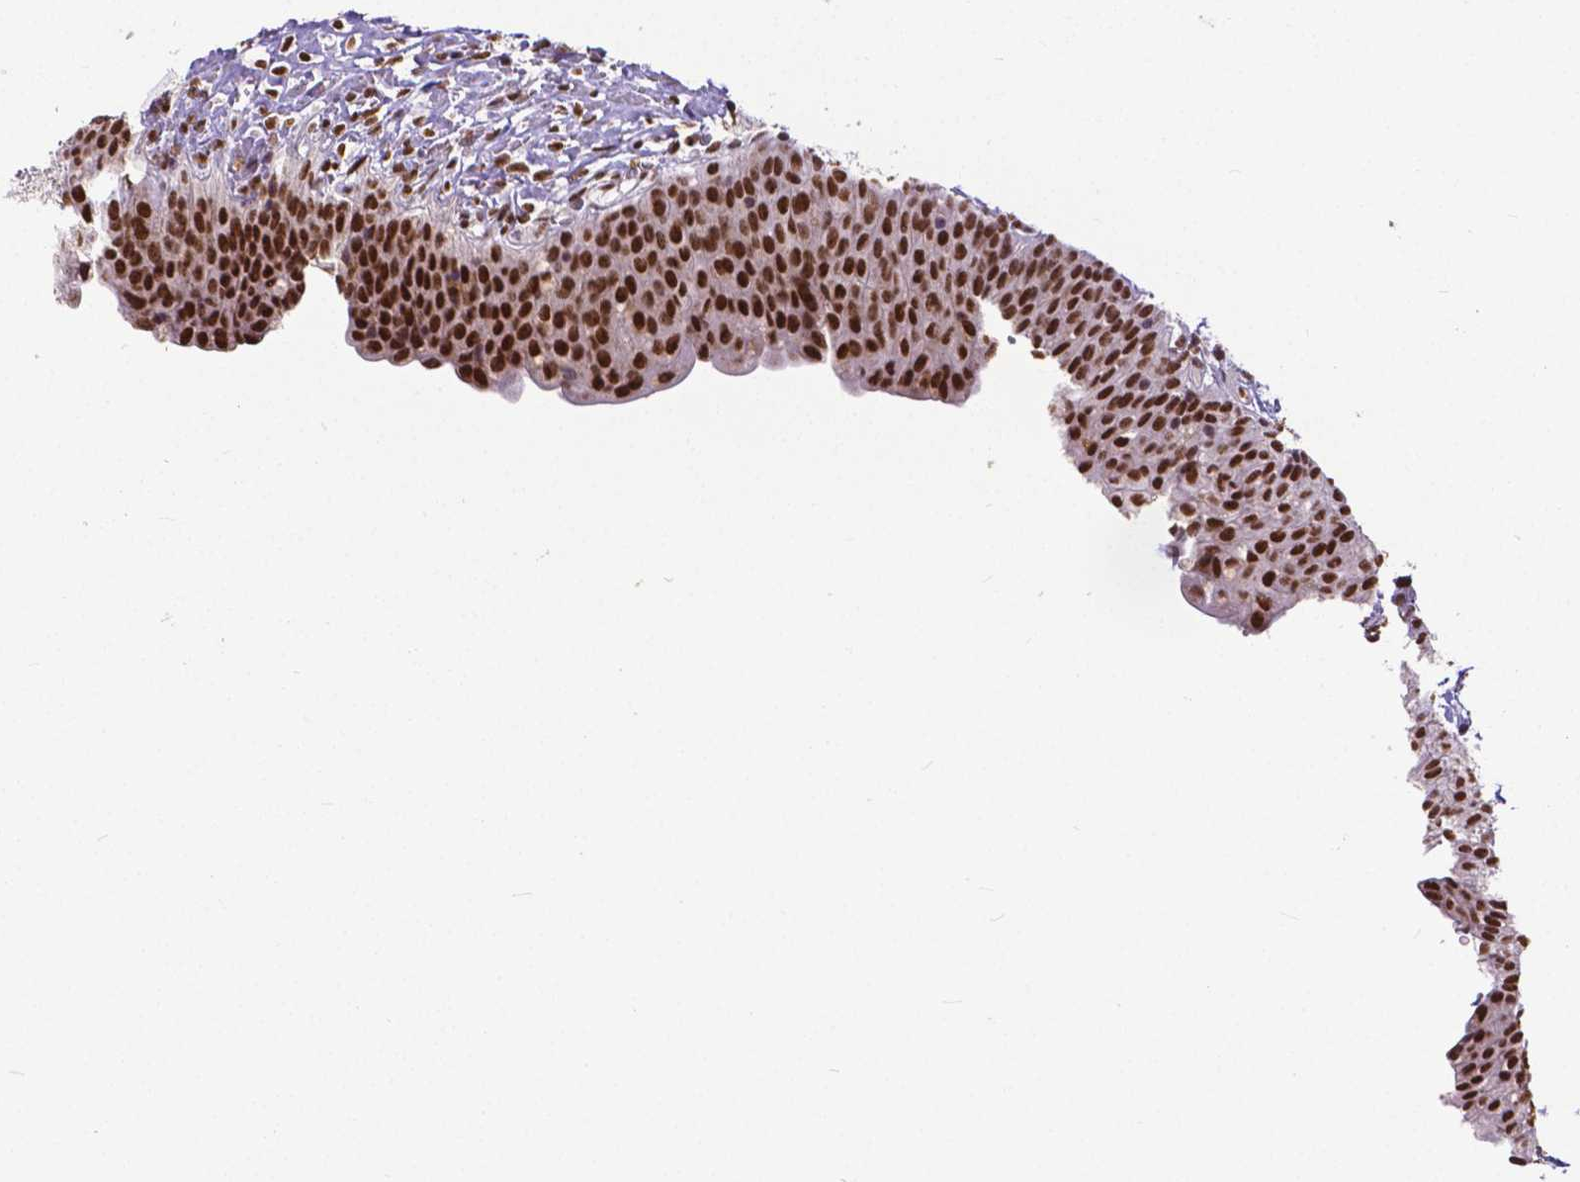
{"staining": {"intensity": "strong", "quantity": ">75%", "location": "nuclear"}, "tissue": "urinary bladder", "cell_type": "Urothelial cells", "image_type": "normal", "snomed": [{"axis": "morphology", "description": "Normal tissue, NOS"}, {"axis": "topography", "description": "Urinary bladder"}, {"axis": "topography", "description": "Prostate"}], "caption": "Urinary bladder stained with DAB IHC displays high levels of strong nuclear positivity in approximately >75% of urothelial cells. The staining is performed using DAB (3,3'-diaminobenzidine) brown chromogen to label protein expression. The nuclei are counter-stained blue using hematoxylin.", "gene": "ATRX", "patient": {"sex": "male", "age": 76}}